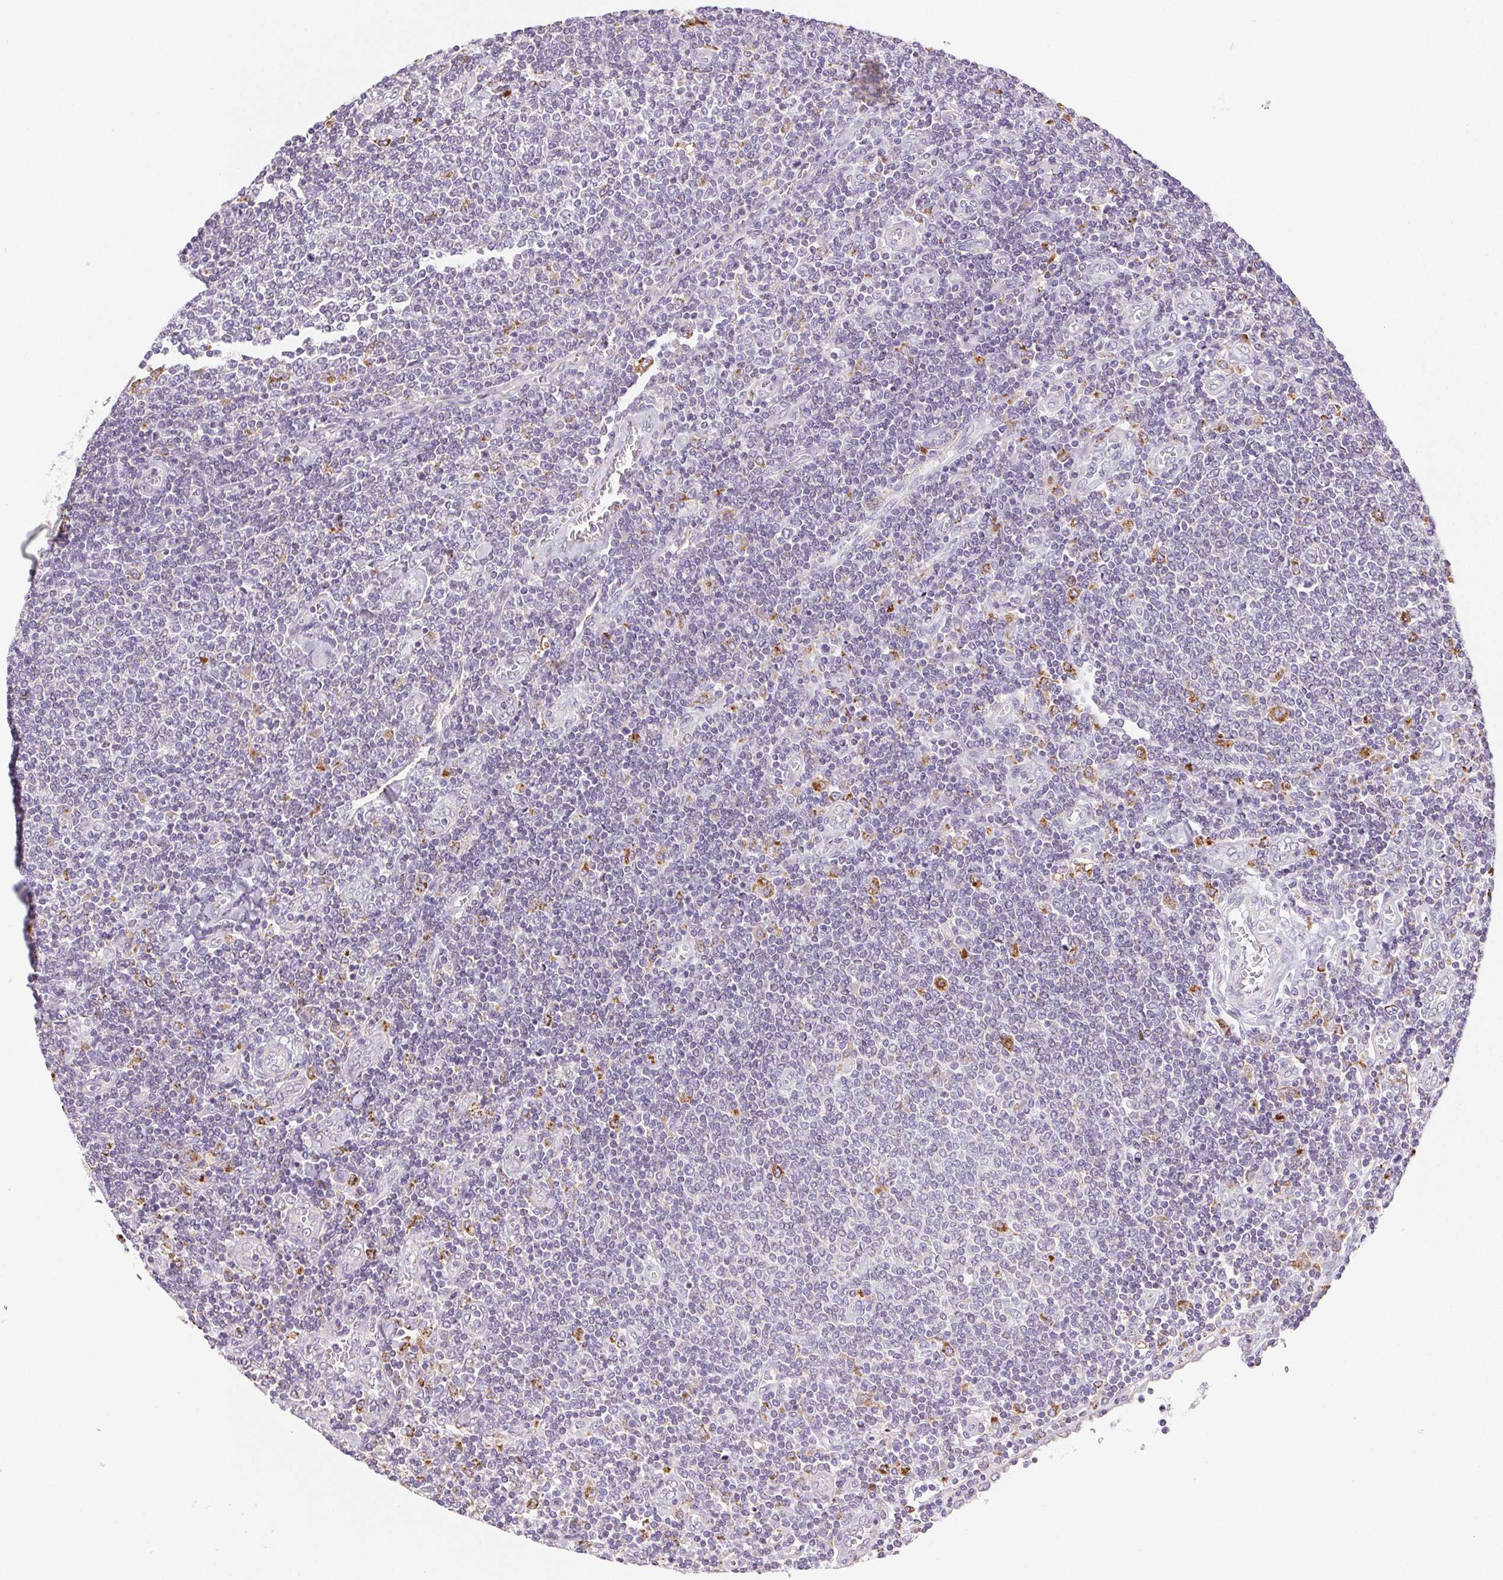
{"staining": {"intensity": "negative", "quantity": "none", "location": "none"}, "tissue": "lymphoma", "cell_type": "Tumor cells", "image_type": "cancer", "snomed": [{"axis": "morphology", "description": "Malignant lymphoma, non-Hodgkin's type, Low grade"}, {"axis": "topography", "description": "Lymph node"}], "caption": "IHC photomicrograph of human lymphoma stained for a protein (brown), which reveals no positivity in tumor cells.", "gene": "LIPA", "patient": {"sex": "male", "age": 52}}